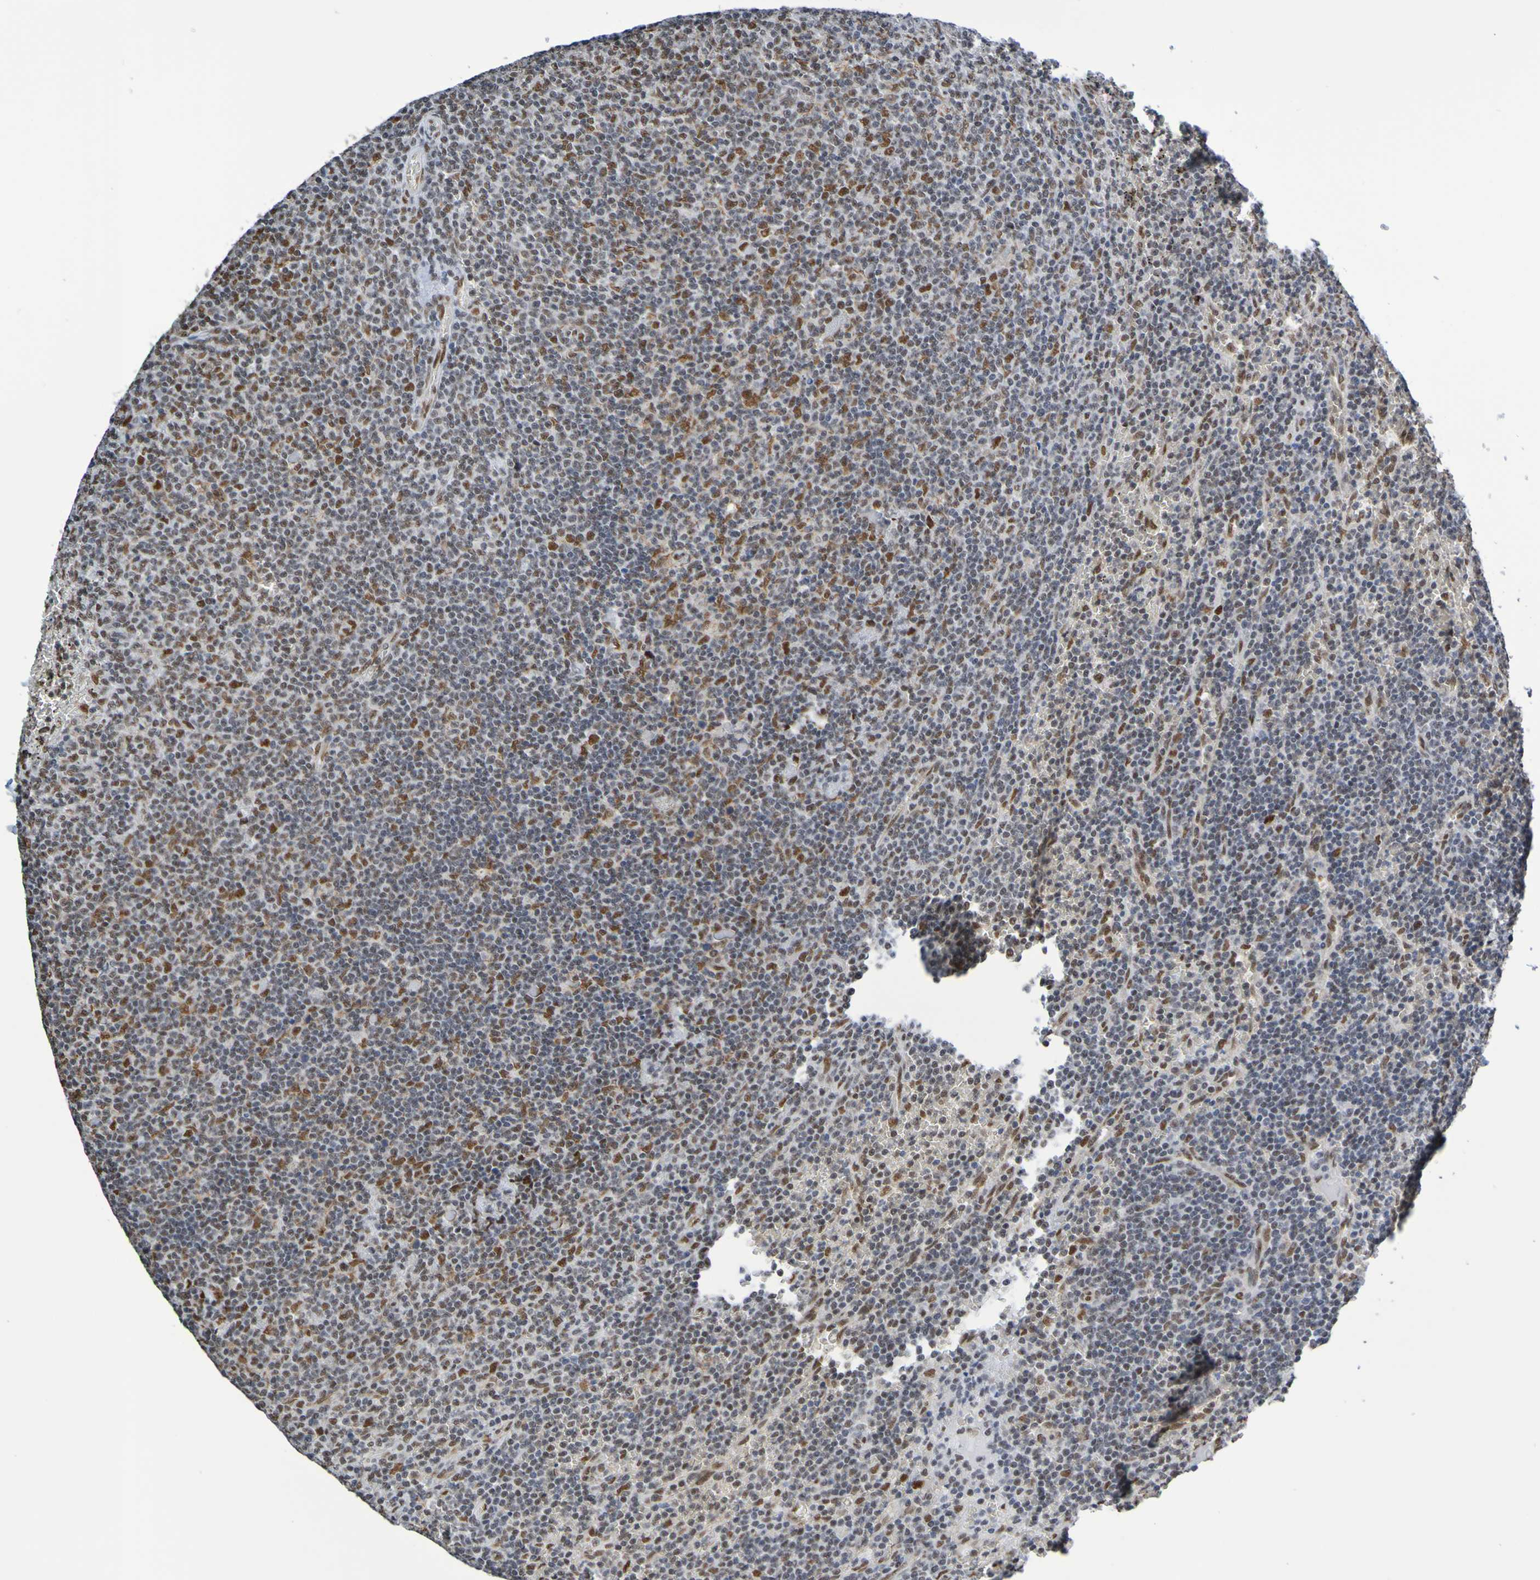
{"staining": {"intensity": "strong", "quantity": "25%-75%", "location": "nuclear"}, "tissue": "lymphoma", "cell_type": "Tumor cells", "image_type": "cancer", "snomed": [{"axis": "morphology", "description": "Malignant lymphoma, non-Hodgkin's type, Low grade"}, {"axis": "topography", "description": "Spleen"}], "caption": "Immunohistochemical staining of human malignant lymphoma, non-Hodgkin's type (low-grade) displays high levels of strong nuclear staining in approximately 25%-75% of tumor cells.", "gene": "HDAC2", "patient": {"sex": "female", "age": 50}}